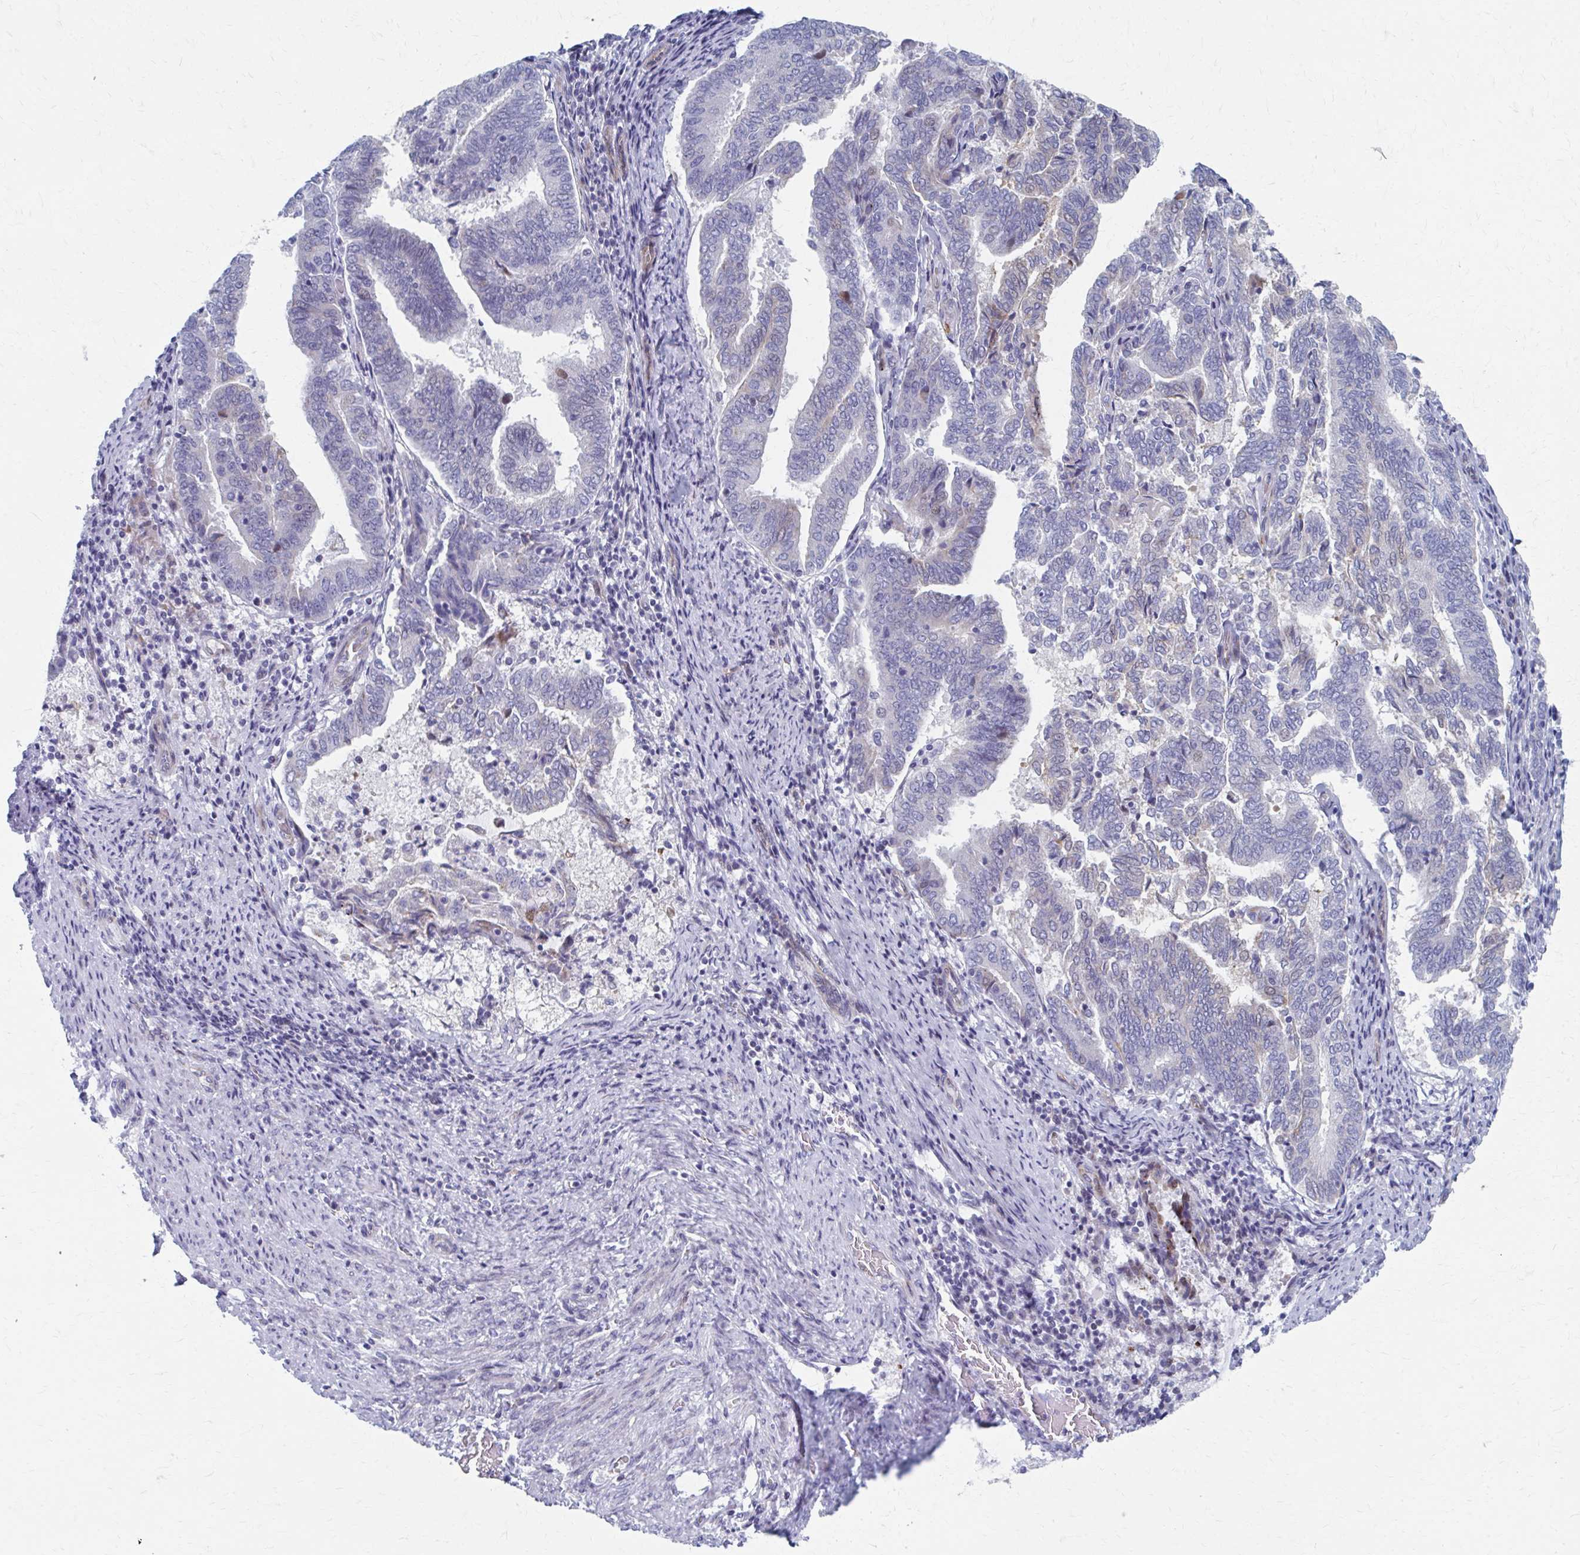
{"staining": {"intensity": "negative", "quantity": "none", "location": "none"}, "tissue": "endometrial cancer", "cell_type": "Tumor cells", "image_type": "cancer", "snomed": [{"axis": "morphology", "description": "Adenocarcinoma, NOS"}, {"axis": "topography", "description": "Endometrium"}], "caption": "This histopathology image is of endometrial adenocarcinoma stained with immunohistochemistry (IHC) to label a protein in brown with the nuclei are counter-stained blue. There is no positivity in tumor cells.", "gene": "ABHD16B", "patient": {"sex": "female", "age": 80}}